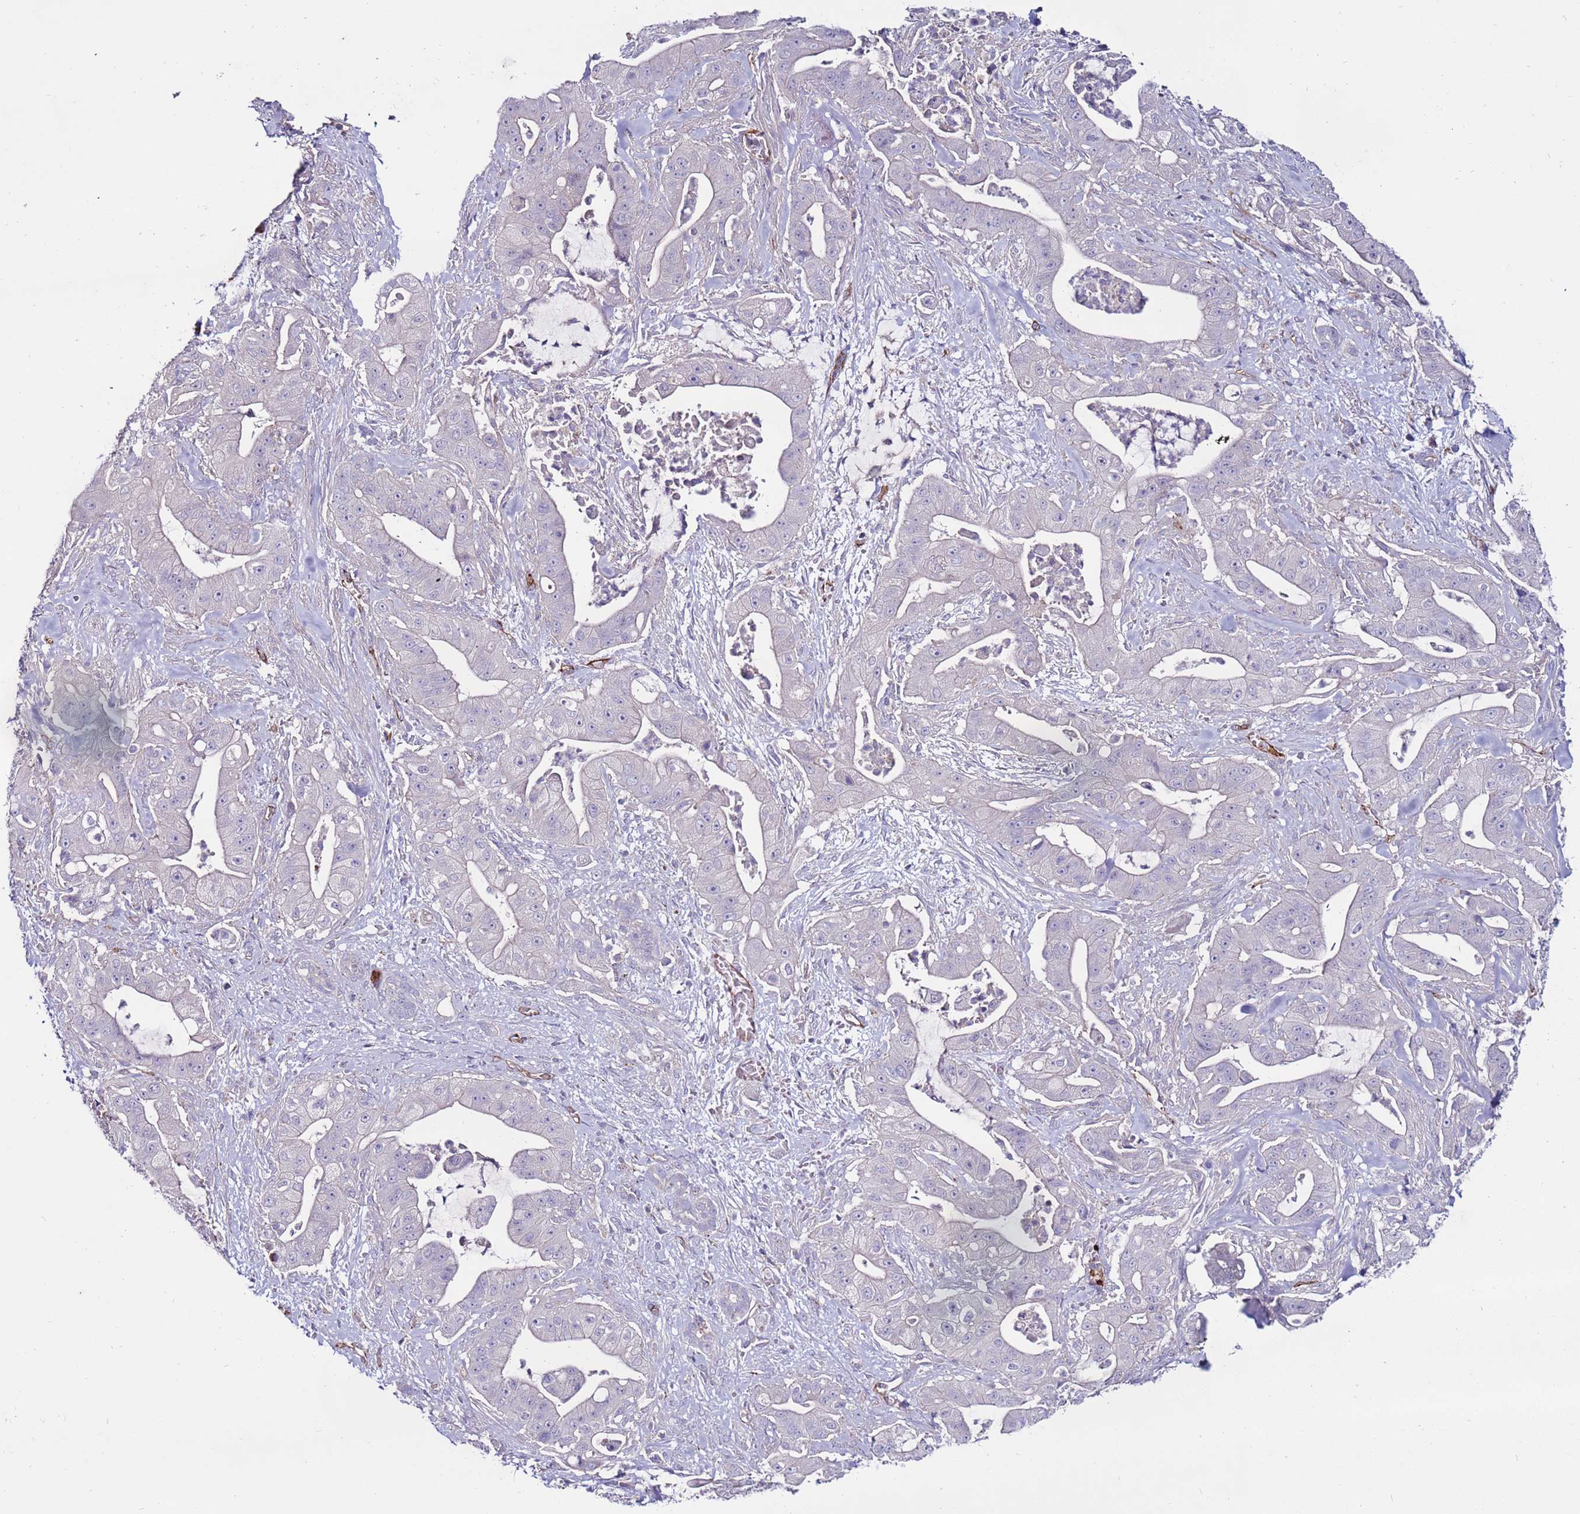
{"staining": {"intensity": "negative", "quantity": "none", "location": "none"}, "tissue": "pancreatic cancer", "cell_type": "Tumor cells", "image_type": "cancer", "snomed": [{"axis": "morphology", "description": "Adenocarcinoma, NOS"}, {"axis": "topography", "description": "Pancreas"}], "caption": "High power microscopy micrograph of an IHC photomicrograph of pancreatic cancer (adenocarcinoma), revealing no significant positivity in tumor cells.", "gene": "CLEC4M", "patient": {"sex": "male", "age": 57}}